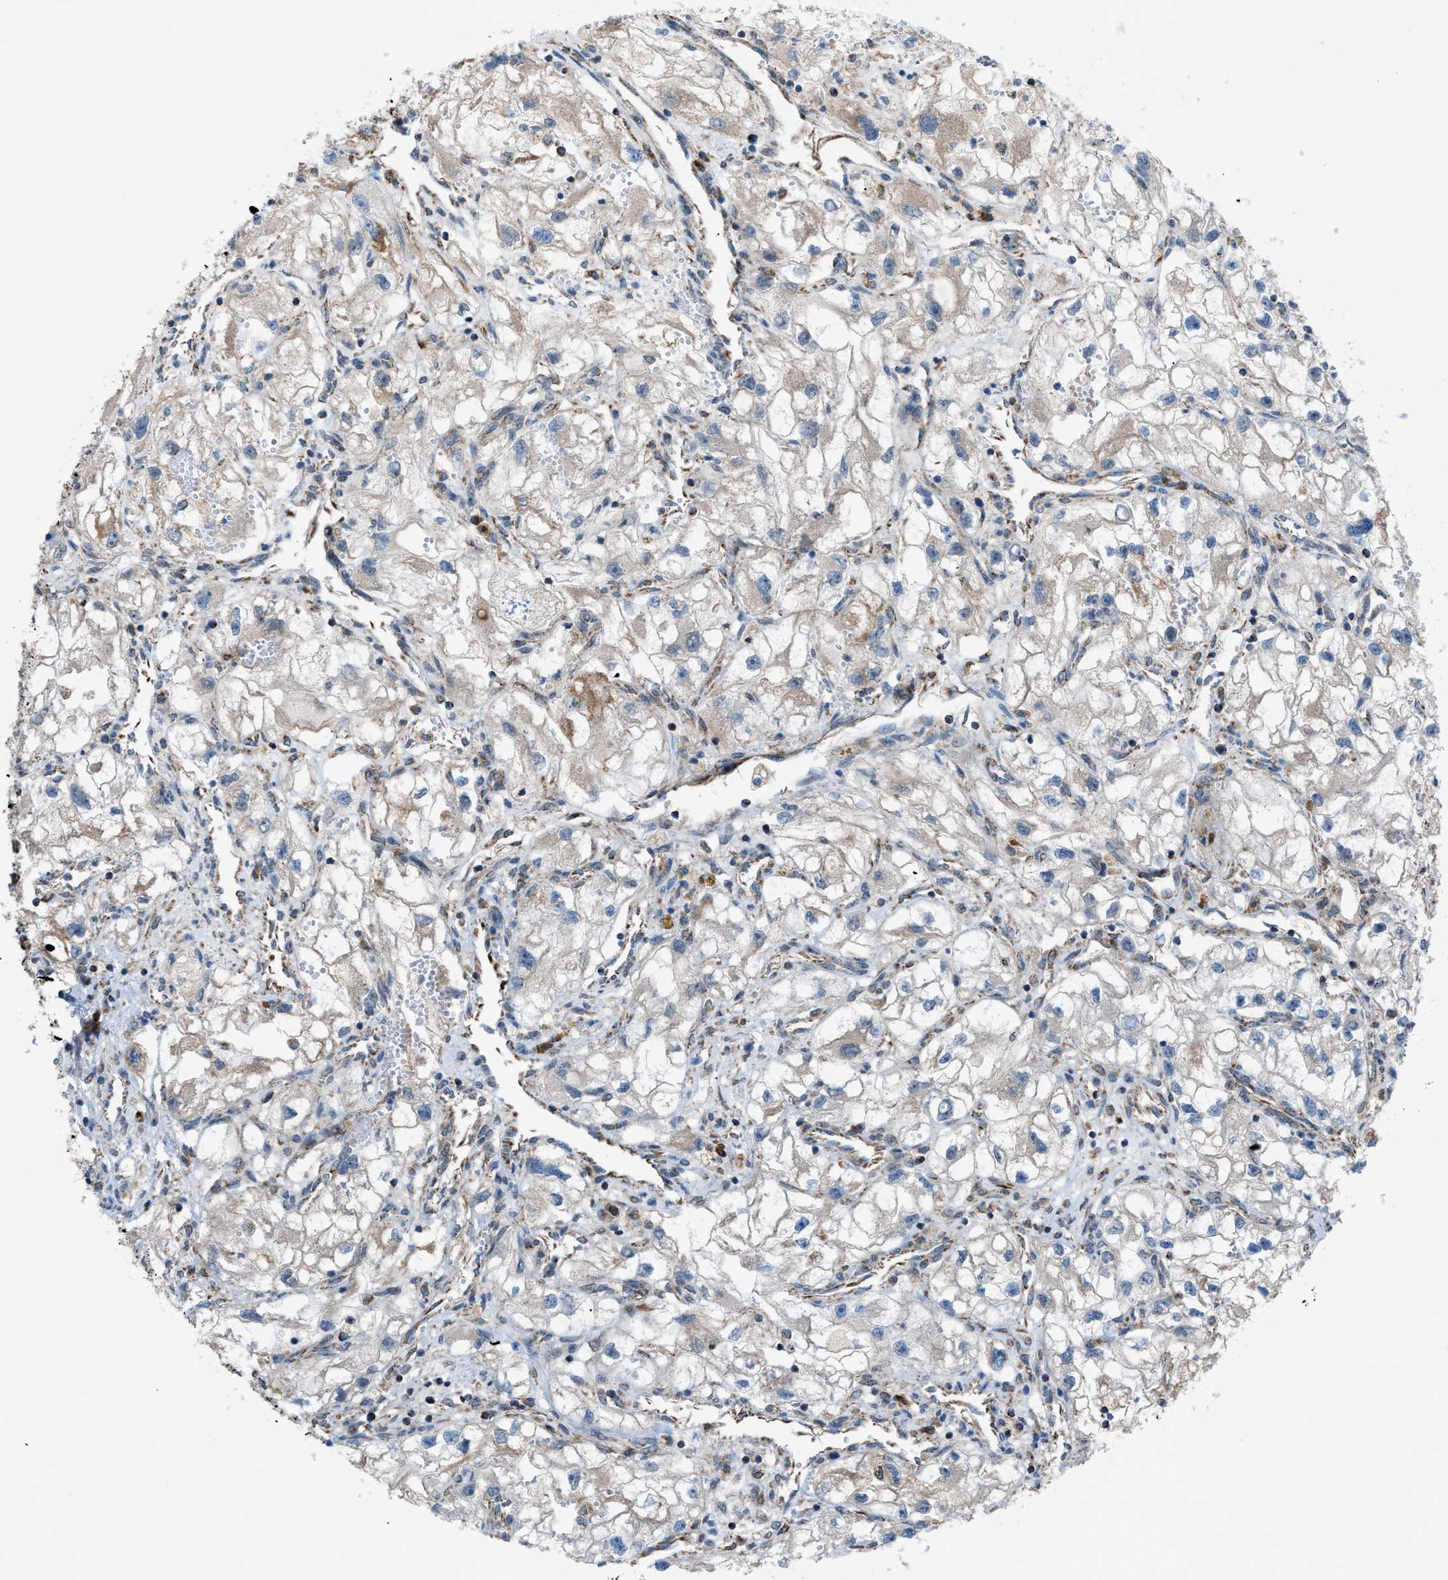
{"staining": {"intensity": "weak", "quantity": "<25%", "location": "cytoplasmic/membranous"}, "tissue": "renal cancer", "cell_type": "Tumor cells", "image_type": "cancer", "snomed": [{"axis": "morphology", "description": "Adenocarcinoma, NOS"}, {"axis": "topography", "description": "Kidney"}], "caption": "An image of human adenocarcinoma (renal) is negative for staining in tumor cells.", "gene": "SRM", "patient": {"sex": "female", "age": 70}}